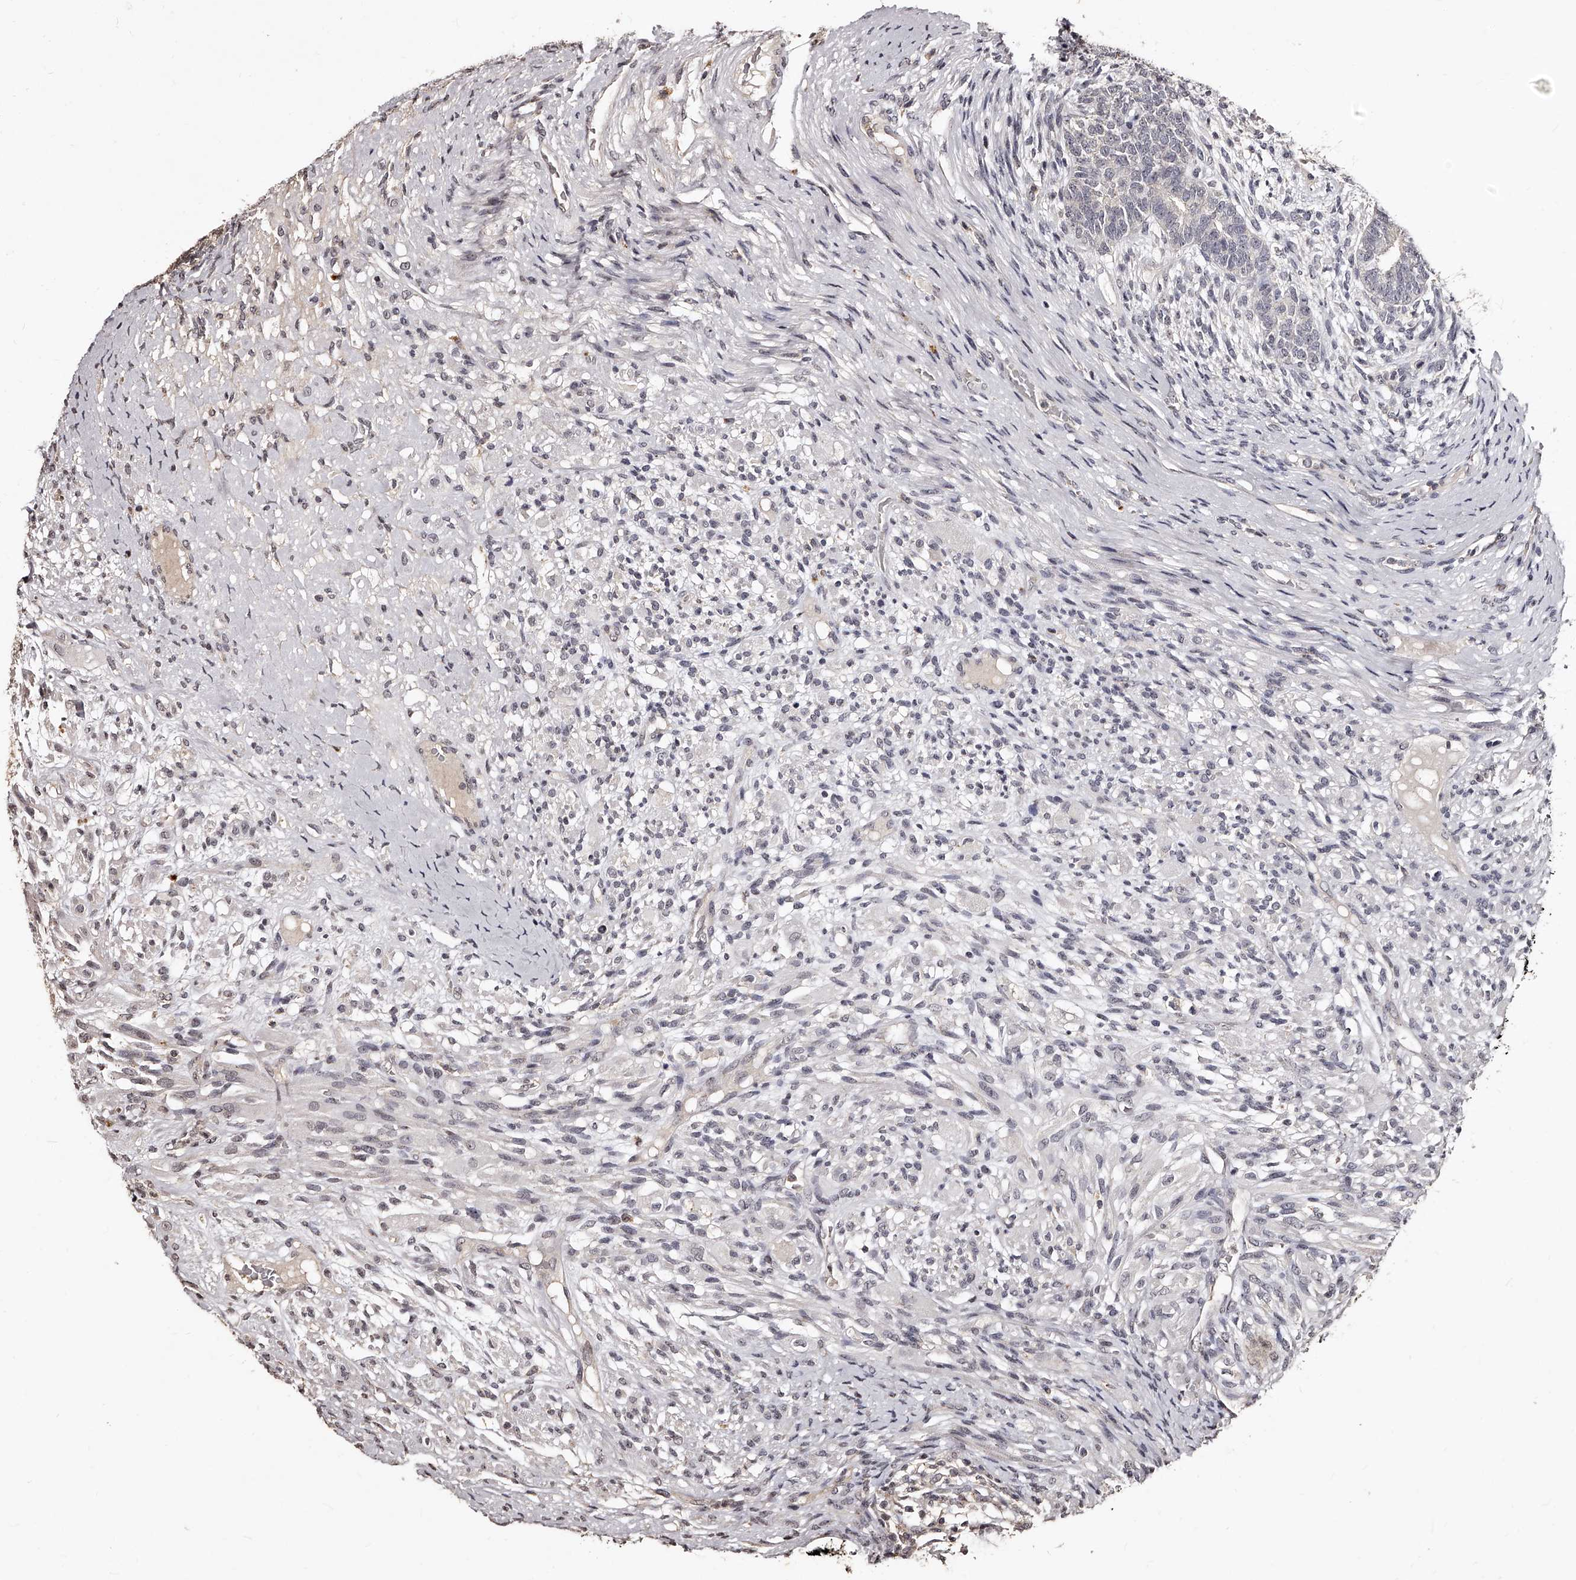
{"staining": {"intensity": "negative", "quantity": "none", "location": "none"}, "tissue": "testis cancer", "cell_type": "Tumor cells", "image_type": "cancer", "snomed": [{"axis": "morphology", "description": "Seminoma, NOS"}, {"axis": "morphology", "description": "Carcinoma, Embryonal, NOS"}, {"axis": "topography", "description": "Testis"}], "caption": "Testis cancer (embryonal carcinoma) stained for a protein using immunohistochemistry (IHC) shows no staining tumor cells.", "gene": "TSHR", "patient": {"sex": "male", "age": 28}}